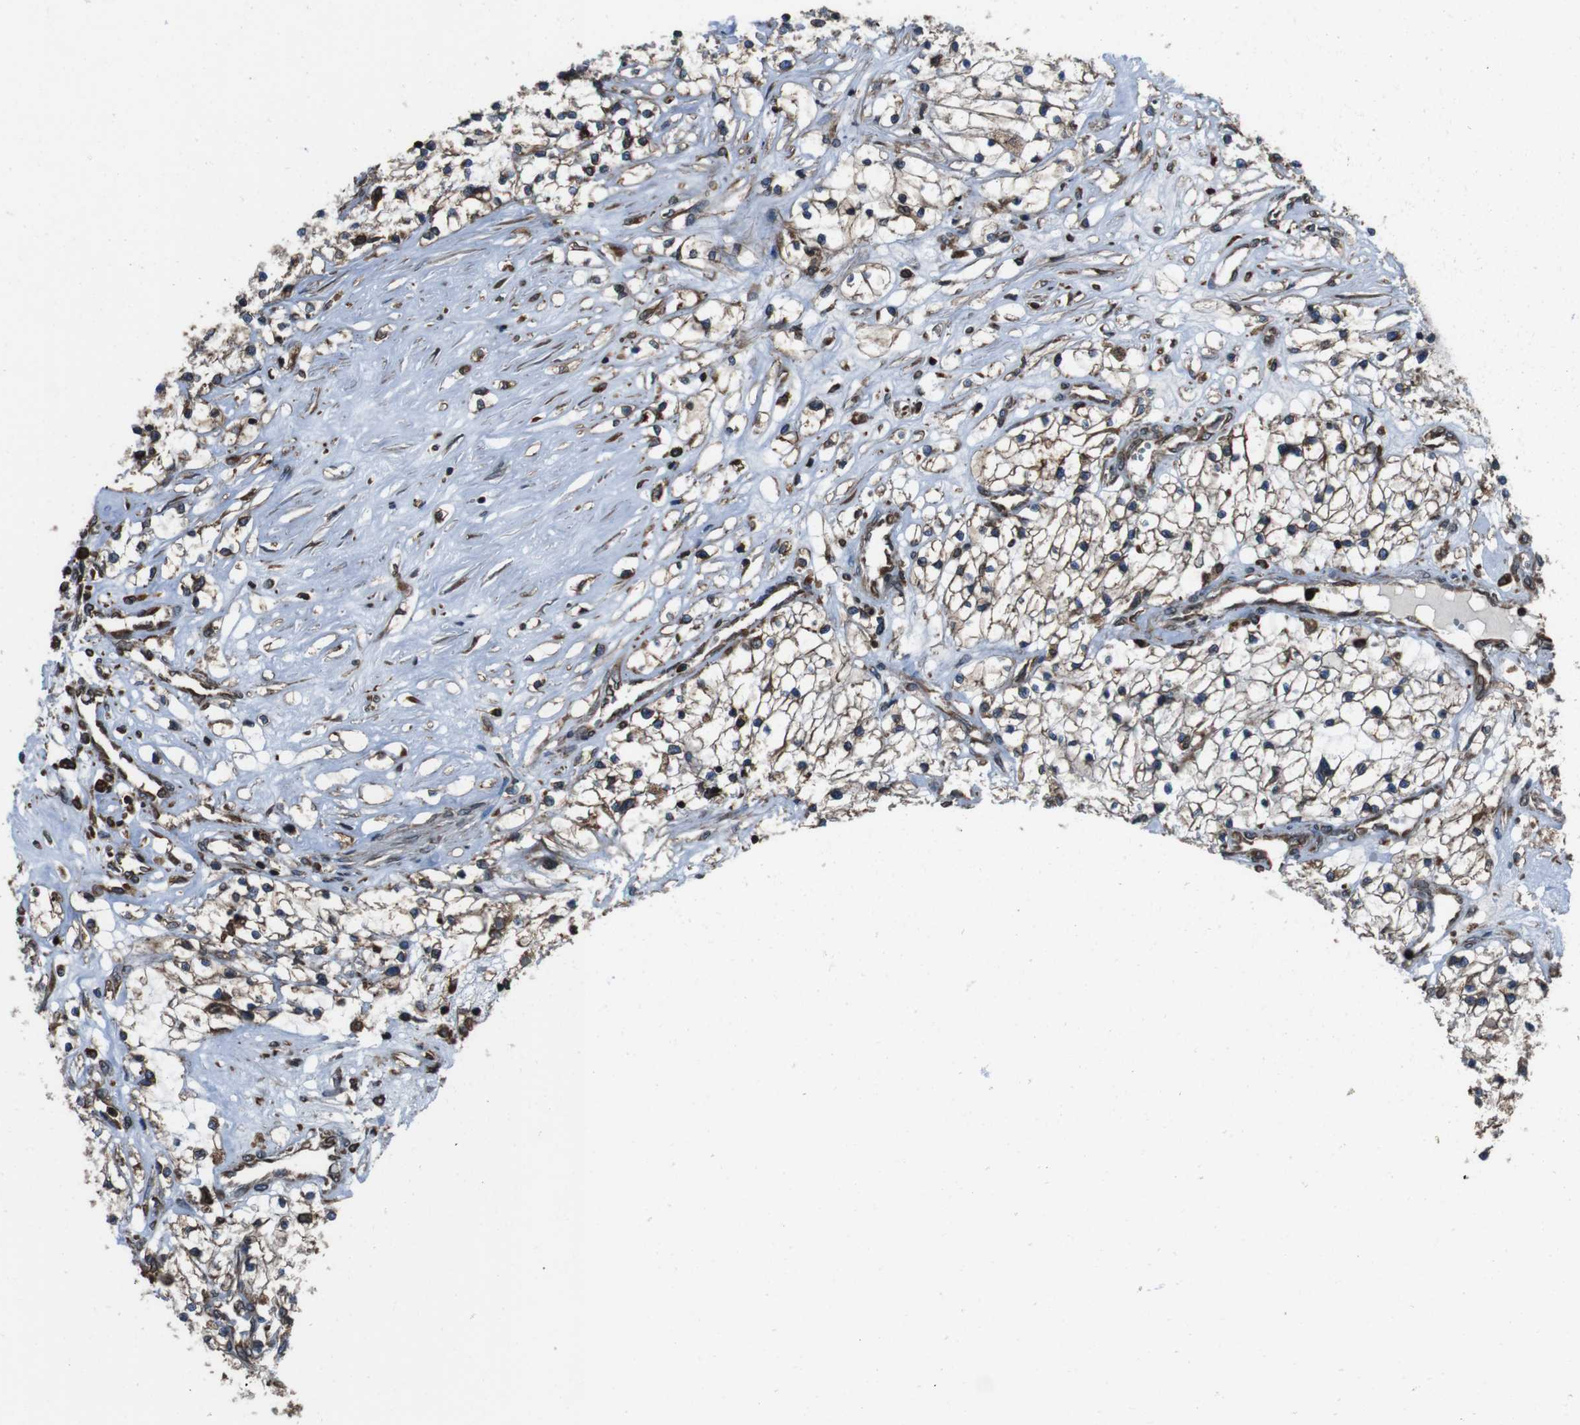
{"staining": {"intensity": "weak", "quantity": "25%-75%", "location": "cytoplasmic/membranous"}, "tissue": "renal cancer", "cell_type": "Tumor cells", "image_type": "cancer", "snomed": [{"axis": "morphology", "description": "Adenocarcinoma, NOS"}, {"axis": "topography", "description": "Kidney"}], "caption": "This photomicrograph reveals renal cancer stained with immunohistochemistry to label a protein in brown. The cytoplasmic/membranous of tumor cells show weak positivity for the protein. Nuclei are counter-stained blue.", "gene": "APMAP", "patient": {"sex": "male", "age": 68}}